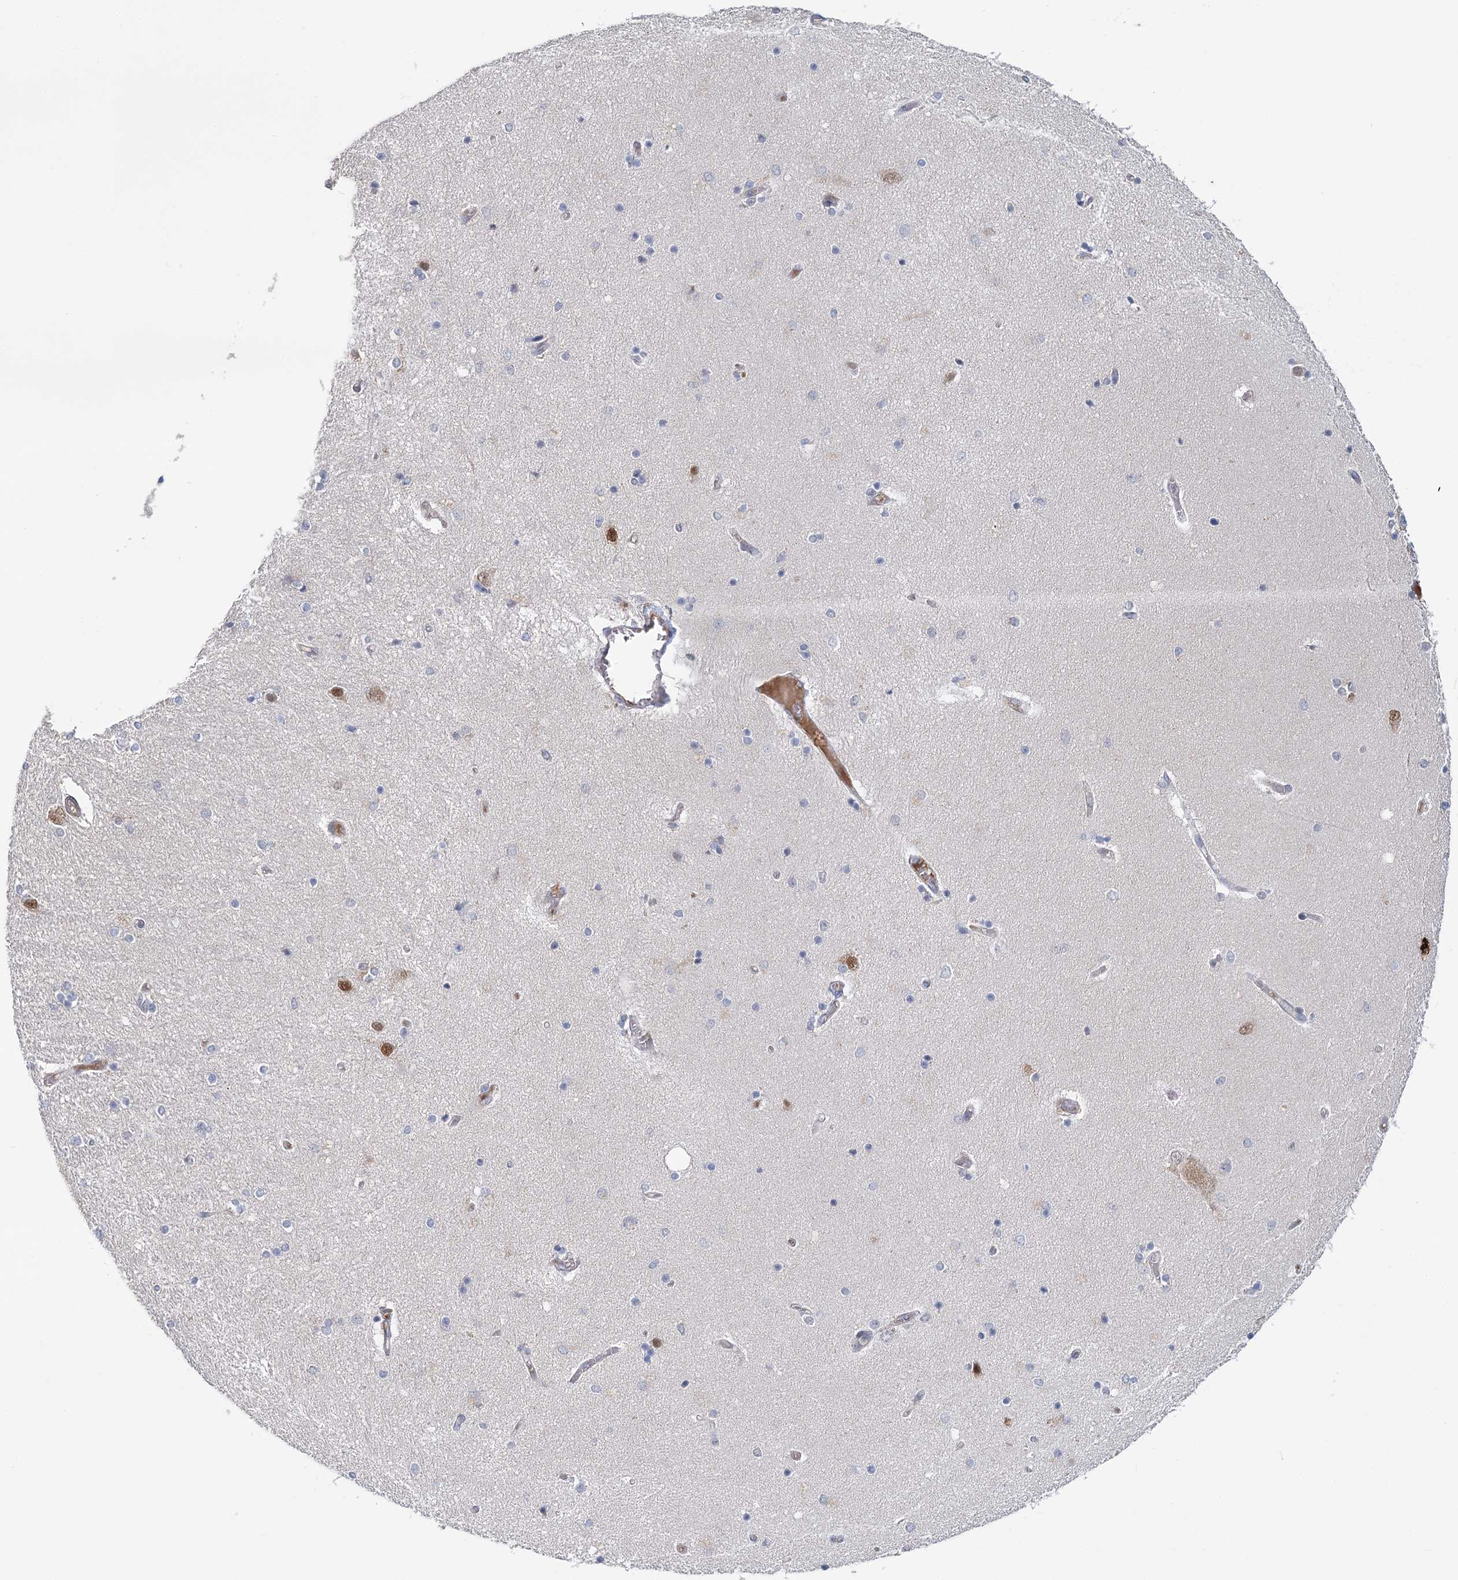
{"staining": {"intensity": "negative", "quantity": "none", "location": "none"}, "tissue": "hippocampus", "cell_type": "Glial cells", "image_type": "normal", "snomed": [{"axis": "morphology", "description": "Normal tissue, NOS"}, {"axis": "topography", "description": "Hippocampus"}], "caption": "A photomicrograph of hippocampus stained for a protein demonstrates no brown staining in glial cells. (DAB immunohistochemistry (IHC) visualized using brightfield microscopy, high magnification).", "gene": "USP11", "patient": {"sex": "female", "age": 54}}